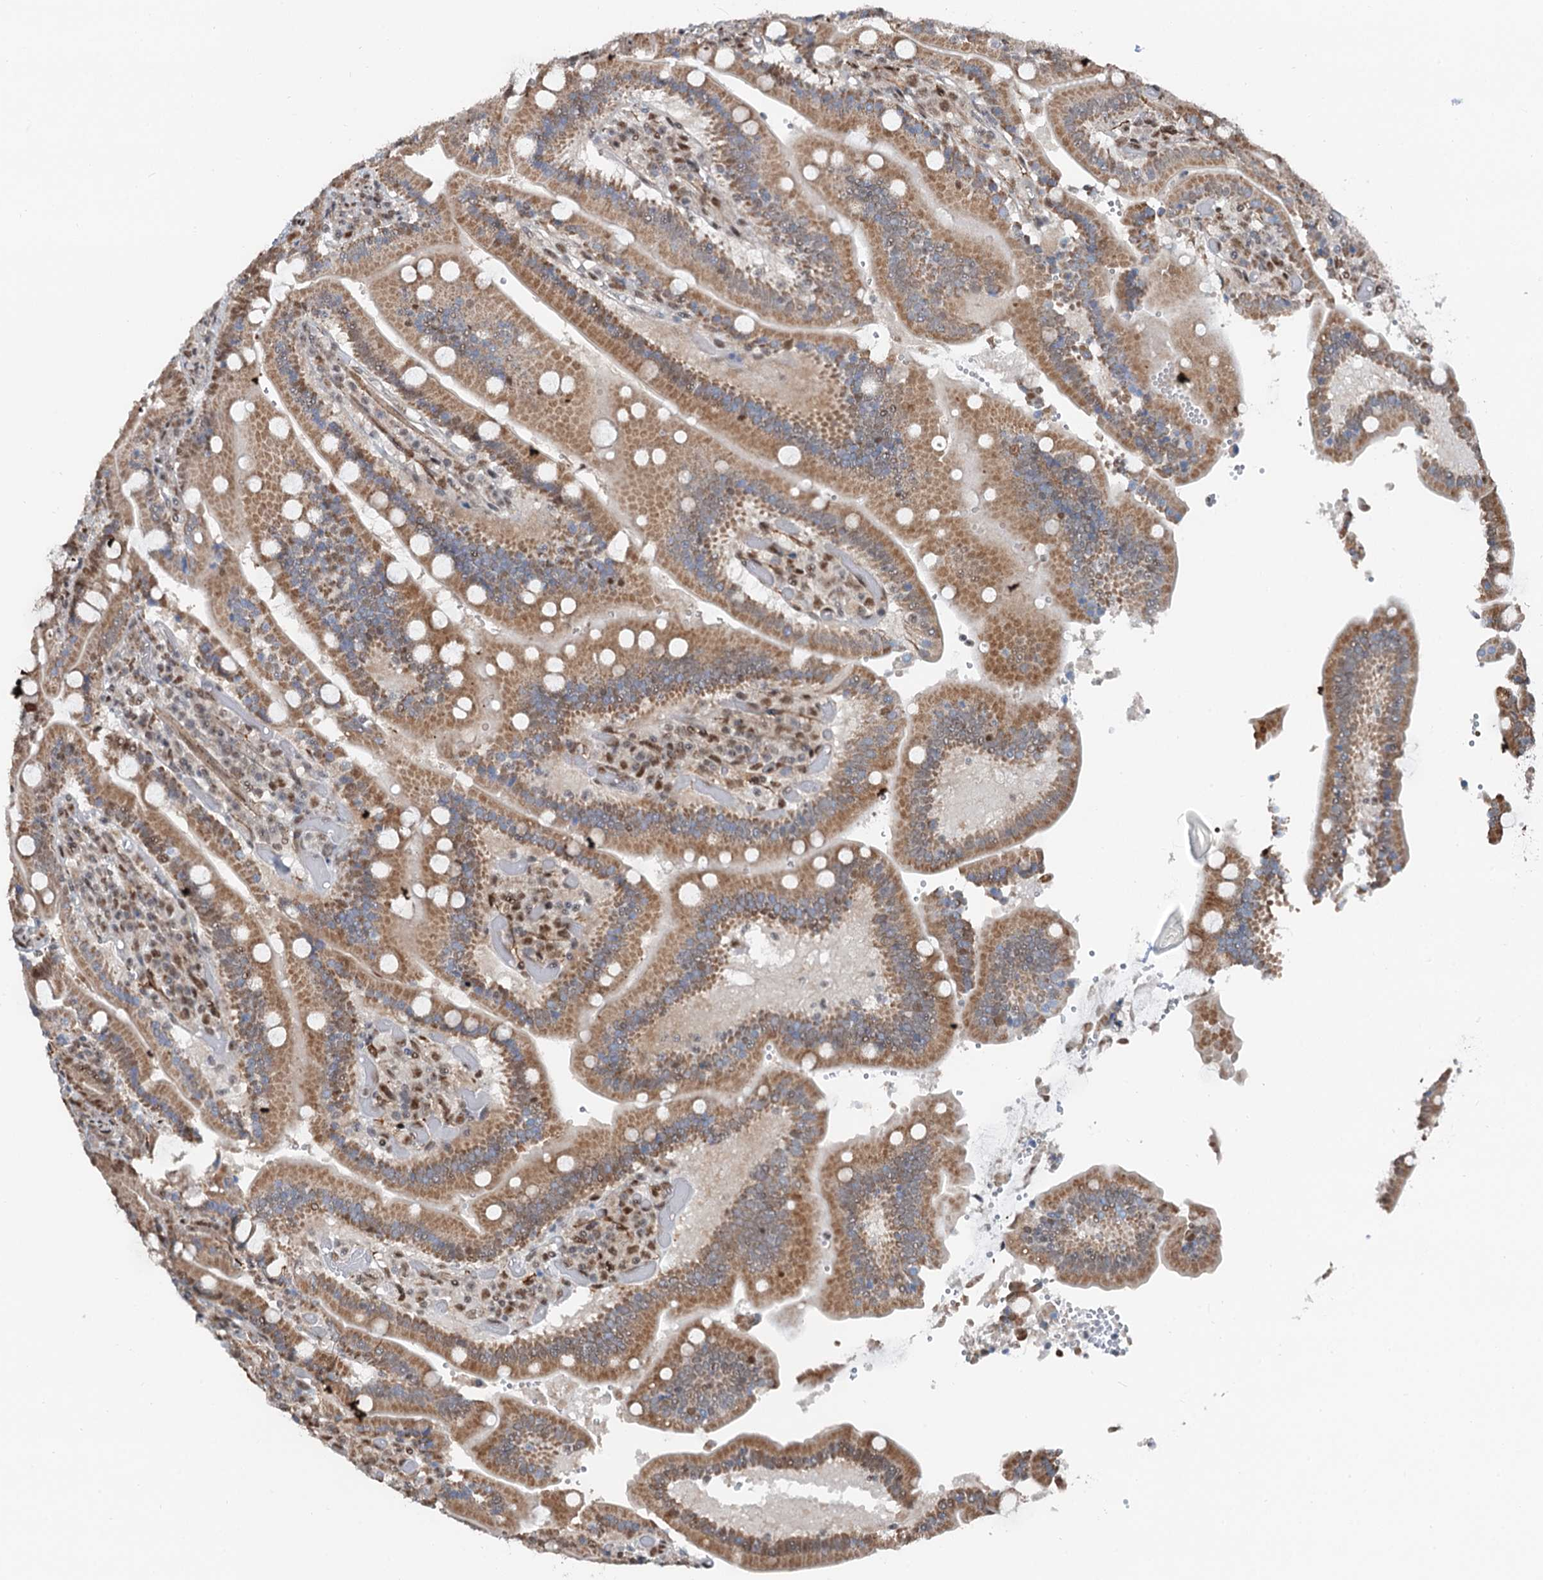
{"staining": {"intensity": "strong", "quantity": ">75%", "location": "cytoplasmic/membranous,nuclear"}, "tissue": "duodenum", "cell_type": "Glandular cells", "image_type": "normal", "snomed": [{"axis": "morphology", "description": "Normal tissue, NOS"}, {"axis": "topography", "description": "Duodenum"}], "caption": "Immunohistochemical staining of unremarkable duodenum exhibits >75% levels of strong cytoplasmic/membranous,nuclear protein positivity in approximately >75% of glandular cells. (DAB (3,3'-diaminobenzidine) IHC with brightfield microscopy, high magnification).", "gene": "CFDP1", "patient": {"sex": "female", "age": 62}}